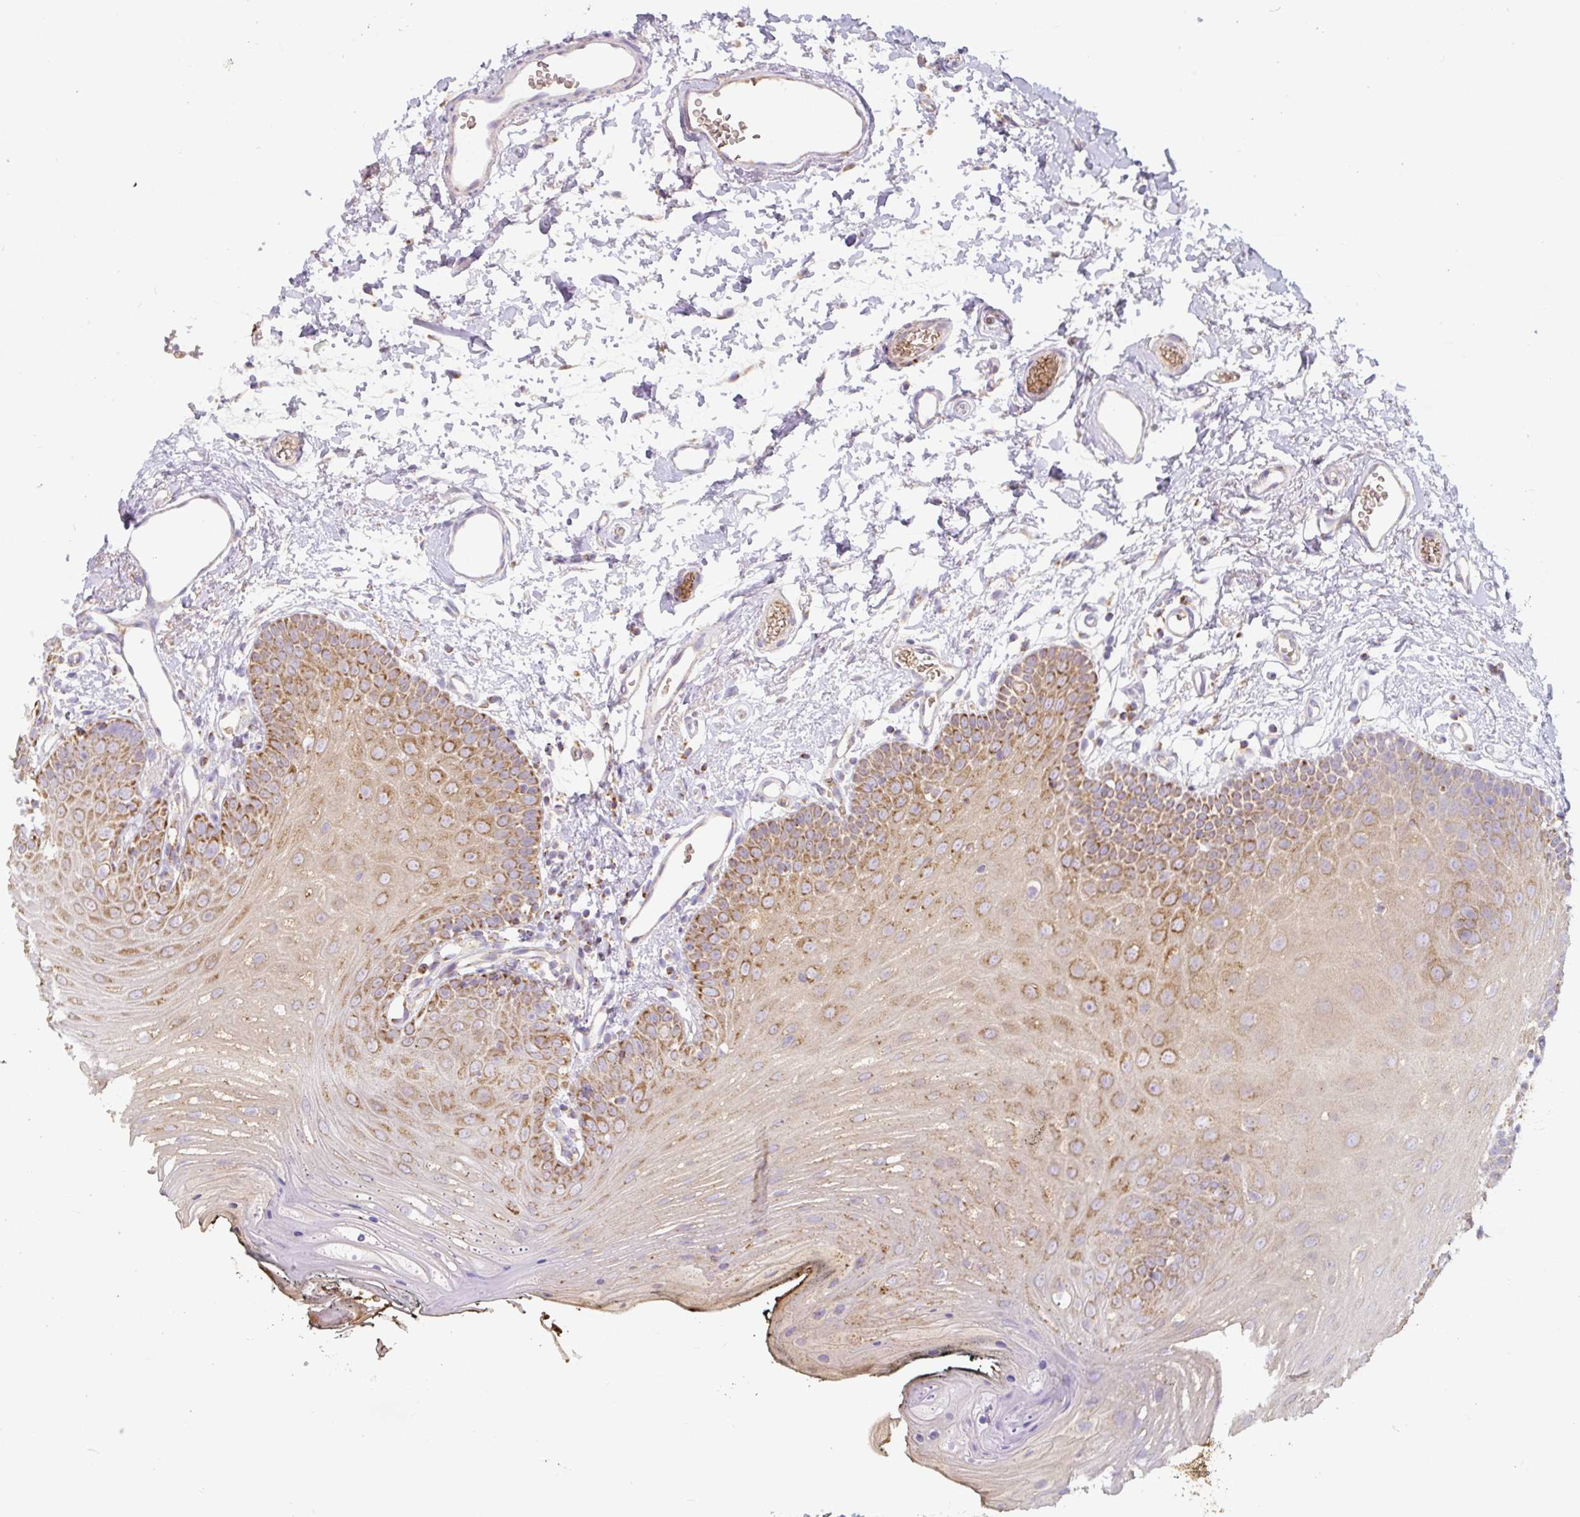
{"staining": {"intensity": "moderate", "quantity": ">75%", "location": "cytoplasmic/membranous"}, "tissue": "oral mucosa", "cell_type": "Squamous epithelial cells", "image_type": "normal", "snomed": [{"axis": "morphology", "description": "Normal tissue, NOS"}, {"axis": "morphology", "description": "Squamous cell carcinoma, NOS"}, {"axis": "topography", "description": "Oral tissue"}, {"axis": "topography", "description": "Head-Neck"}], "caption": "DAB (3,3'-diaminobenzidine) immunohistochemical staining of unremarkable oral mucosa exhibits moderate cytoplasmic/membranous protein positivity in approximately >75% of squamous epithelial cells.", "gene": "MT", "patient": {"sex": "female", "age": 81}}